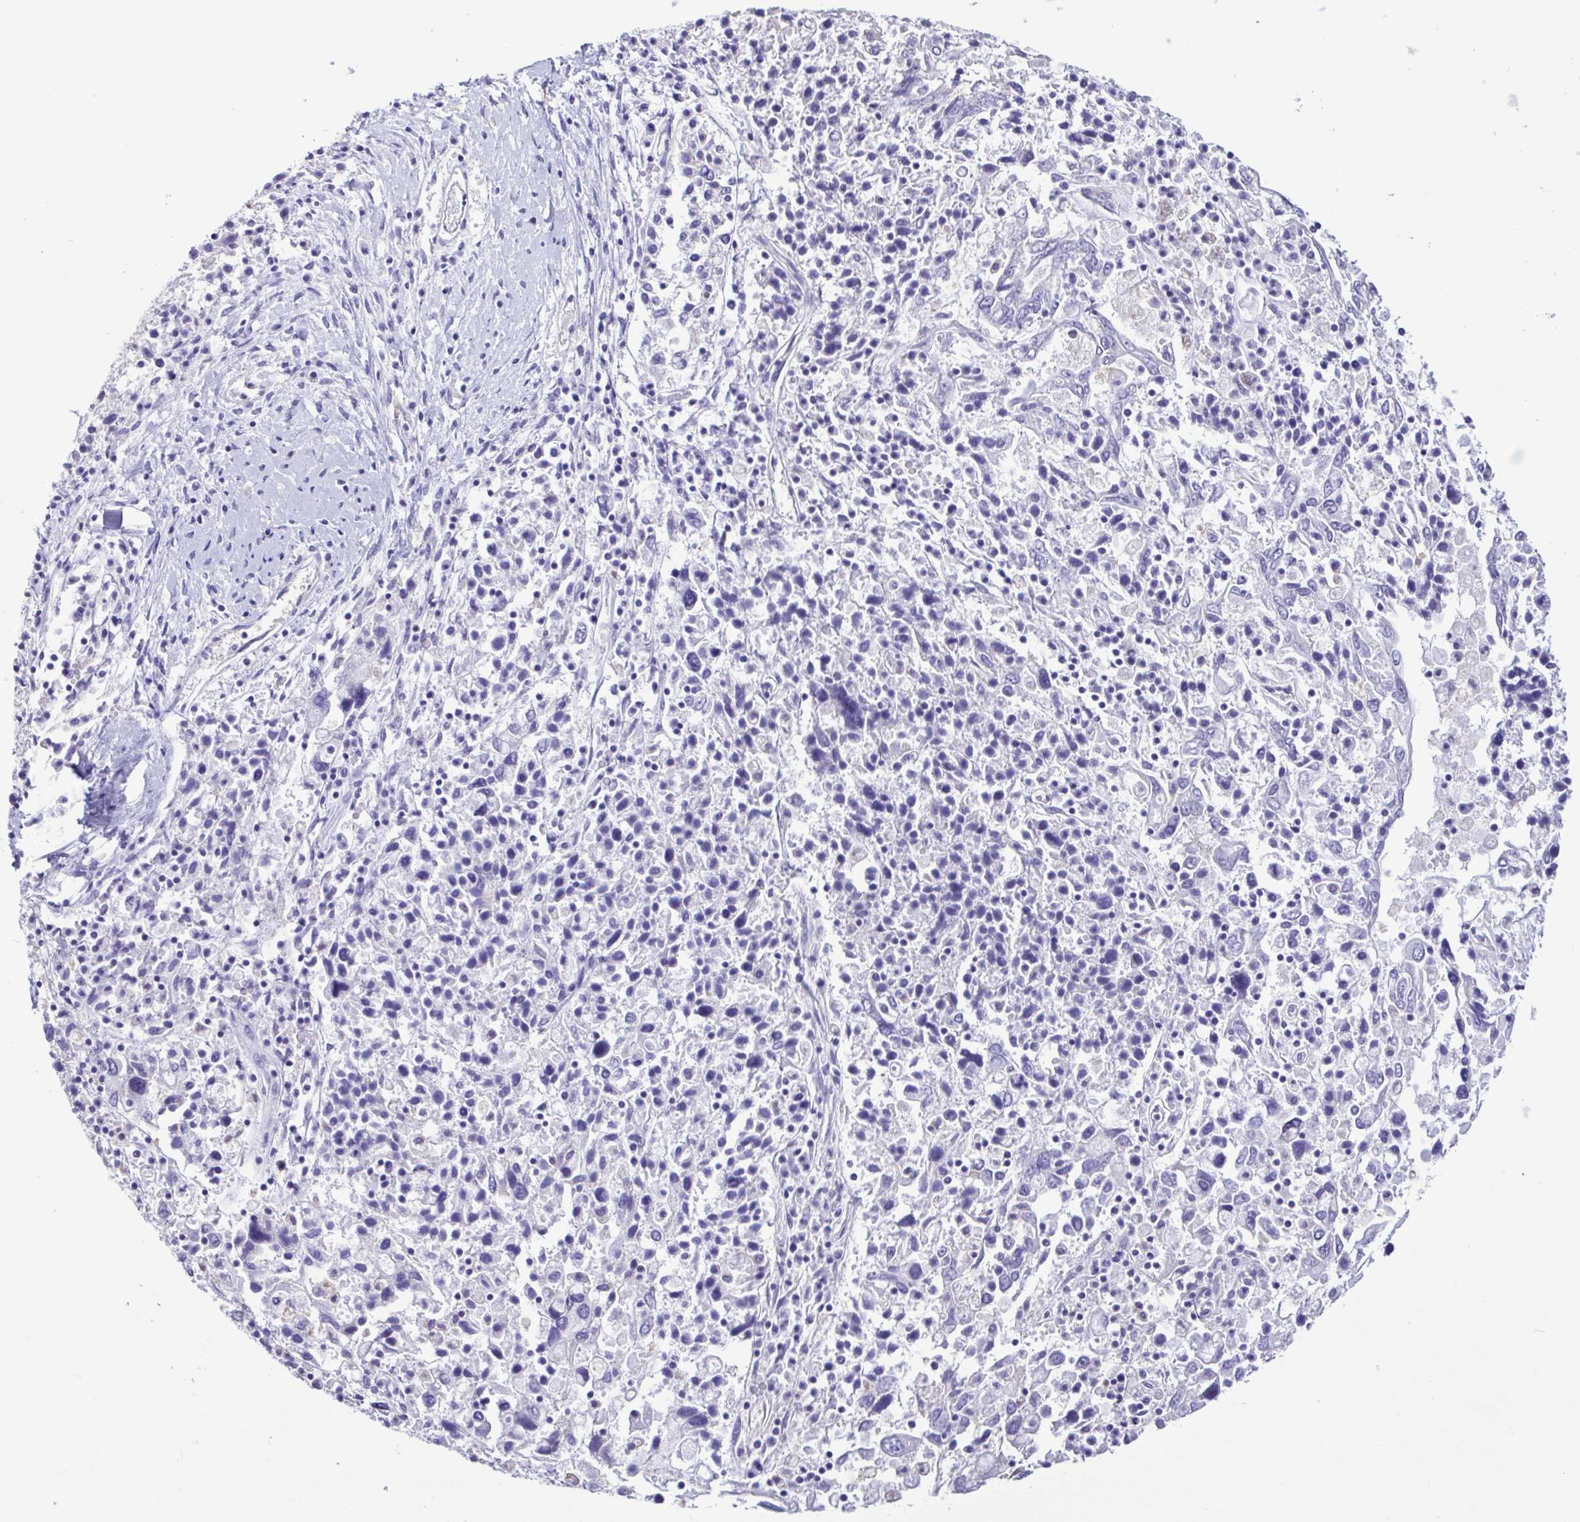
{"staining": {"intensity": "negative", "quantity": "none", "location": "none"}, "tissue": "ovarian cancer", "cell_type": "Tumor cells", "image_type": "cancer", "snomed": [{"axis": "morphology", "description": "Carcinoma, endometroid"}, {"axis": "topography", "description": "Ovary"}], "caption": "Immunohistochemistry (IHC) histopathology image of endometroid carcinoma (ovarian) stained for a protein (brown), which shows no staining in tumor cells.", "gene": "CBY2", "patient": {"sex": "female", "age": 62}}